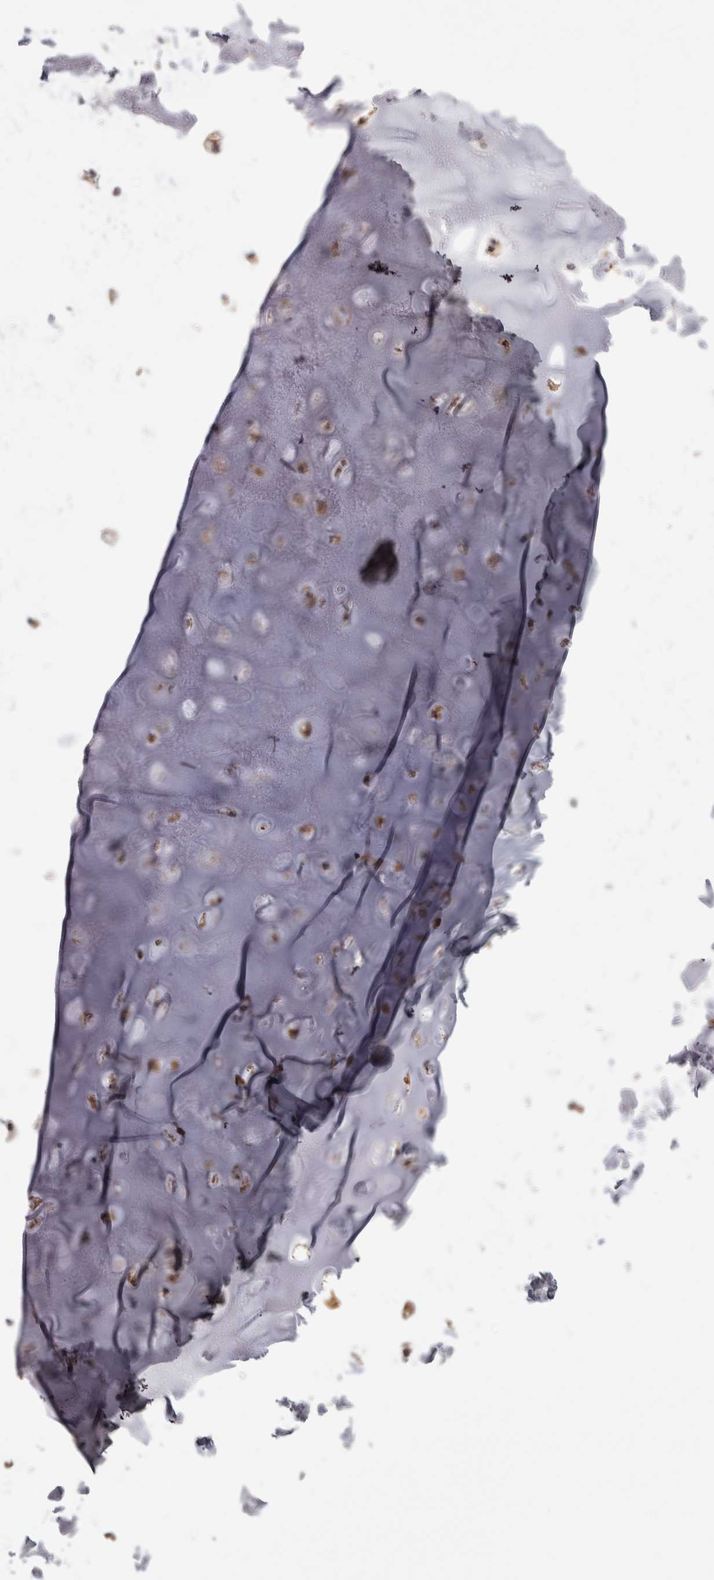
{"staining": {"intensity": "weak", "quantity": "25%-75%", "location": "cytoplasmic/membranous"}, "tissue": "adipose tissue", "cell_type": "Adipocytes", "image_type": "normal", "snomed": [{"axis": "morphology", "description": "Normal tissue, NOS"}, {"axis": "topography", "description": "Cartilage tissue"}, {"axis": "topography", "description": "Lung"}], "caption": "This is an image of IHC staining of normal adipose tissue, which shows weak staining in the cytoplasmic/membranous of adipocytes.", "gene": "TCAP", "patient": {"sex": "female", "age": 77}}